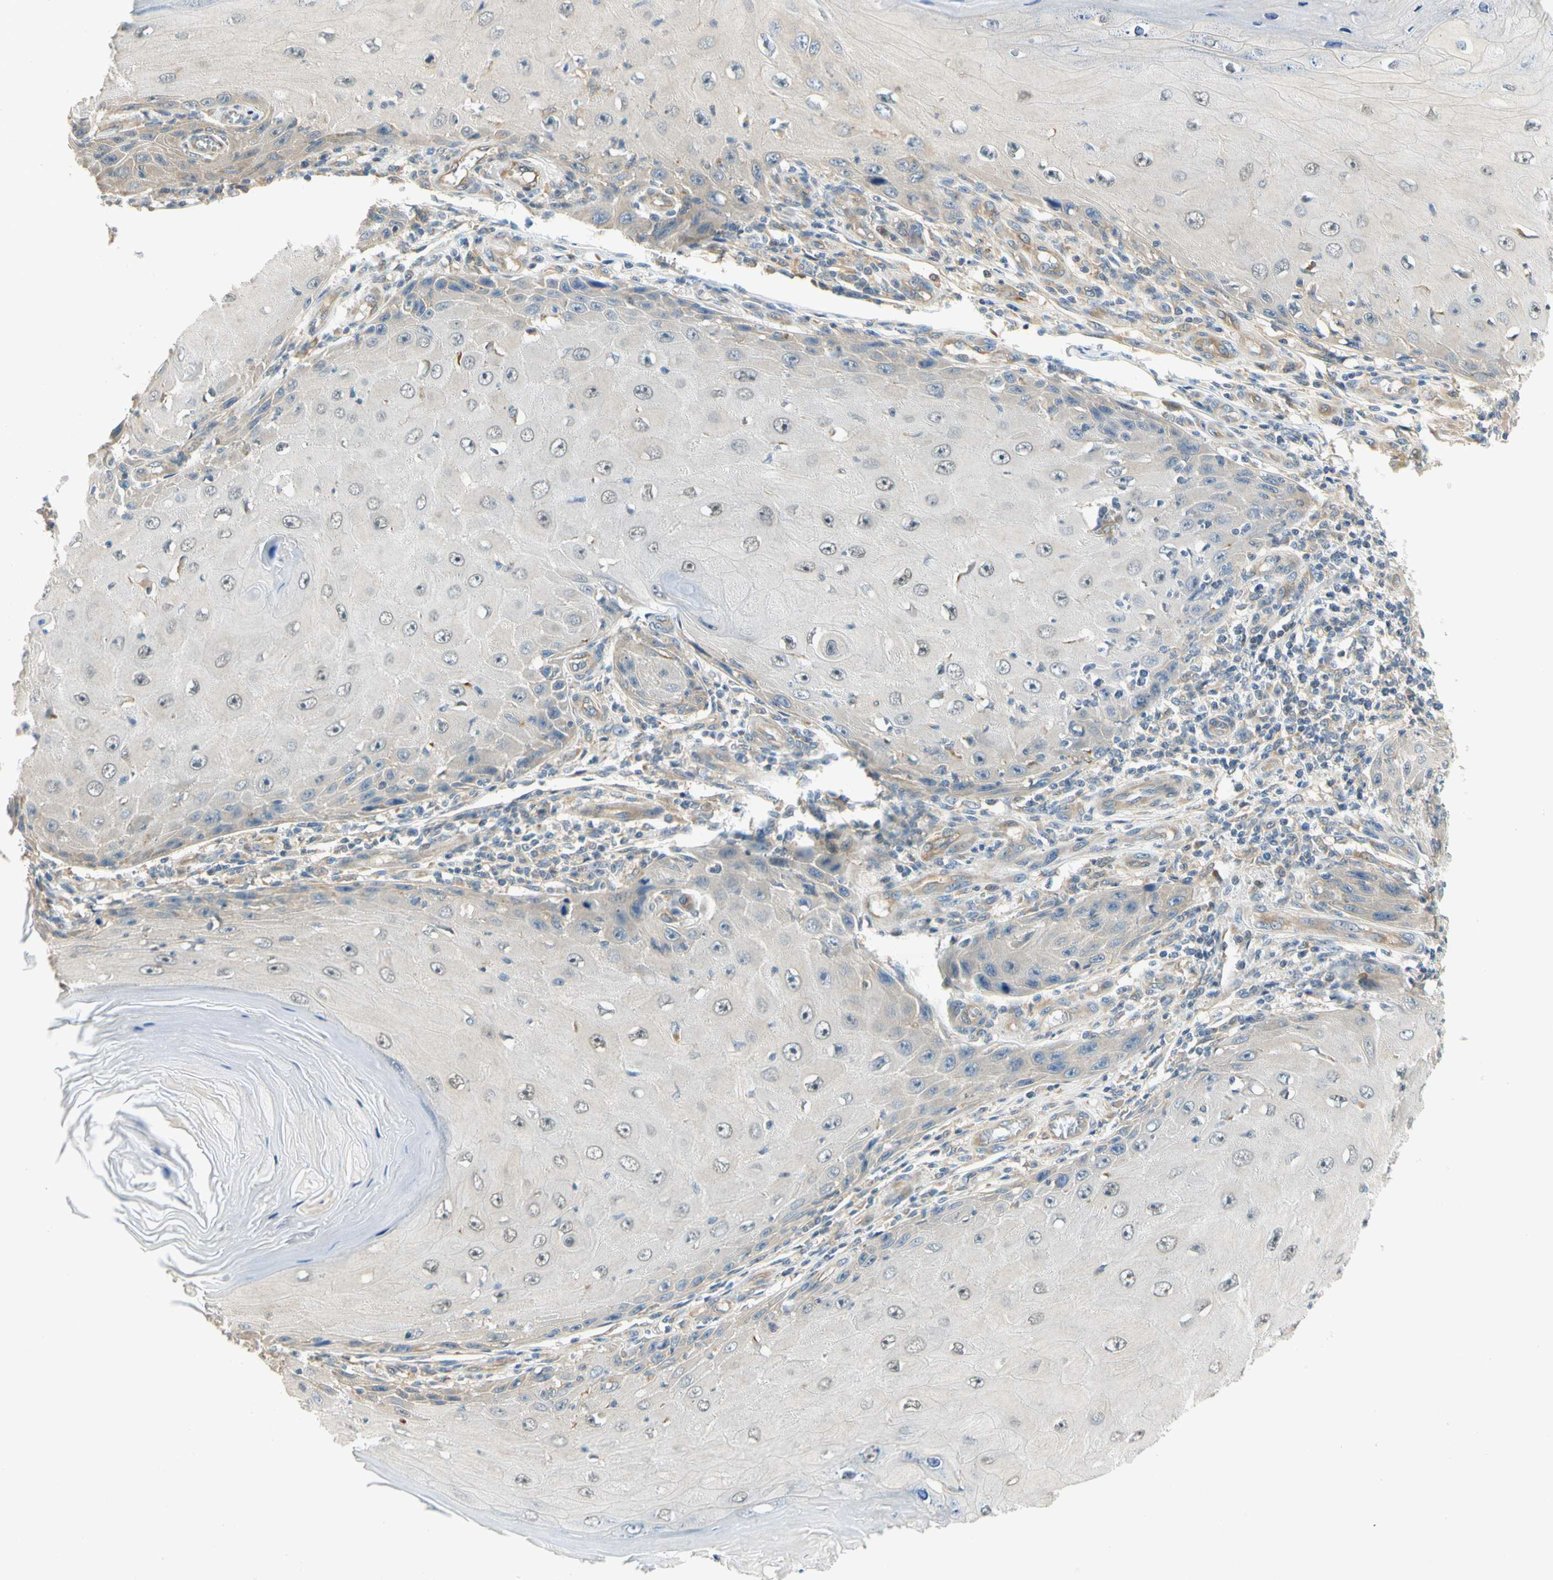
{"staining": {"intensity": "weak", "quantity": "<25%", "location": "cytoplasmic/membranous"}, "tissue": "skin cancer", "cell_type": "Tumor cells", "image_type": "cancer", "snomed": [{"axis": "morphology", "description": "Squamous cell carcinoma, NOS"}, {"axis": "topography", "description": "Skin"}], "caption": "This is a photomicrograph of immunohistochemistry (IHC) staining of skin squamous cell carcinoma, which shows no expression in tumor cells. The staining was performed using DAB to visualize the protein expression in brown, while the nuclei were stained in blue with hematoxylin (Magnification: 20x).", "gene": "GATD1", "patient": {"sex": "female", "age": 73}}